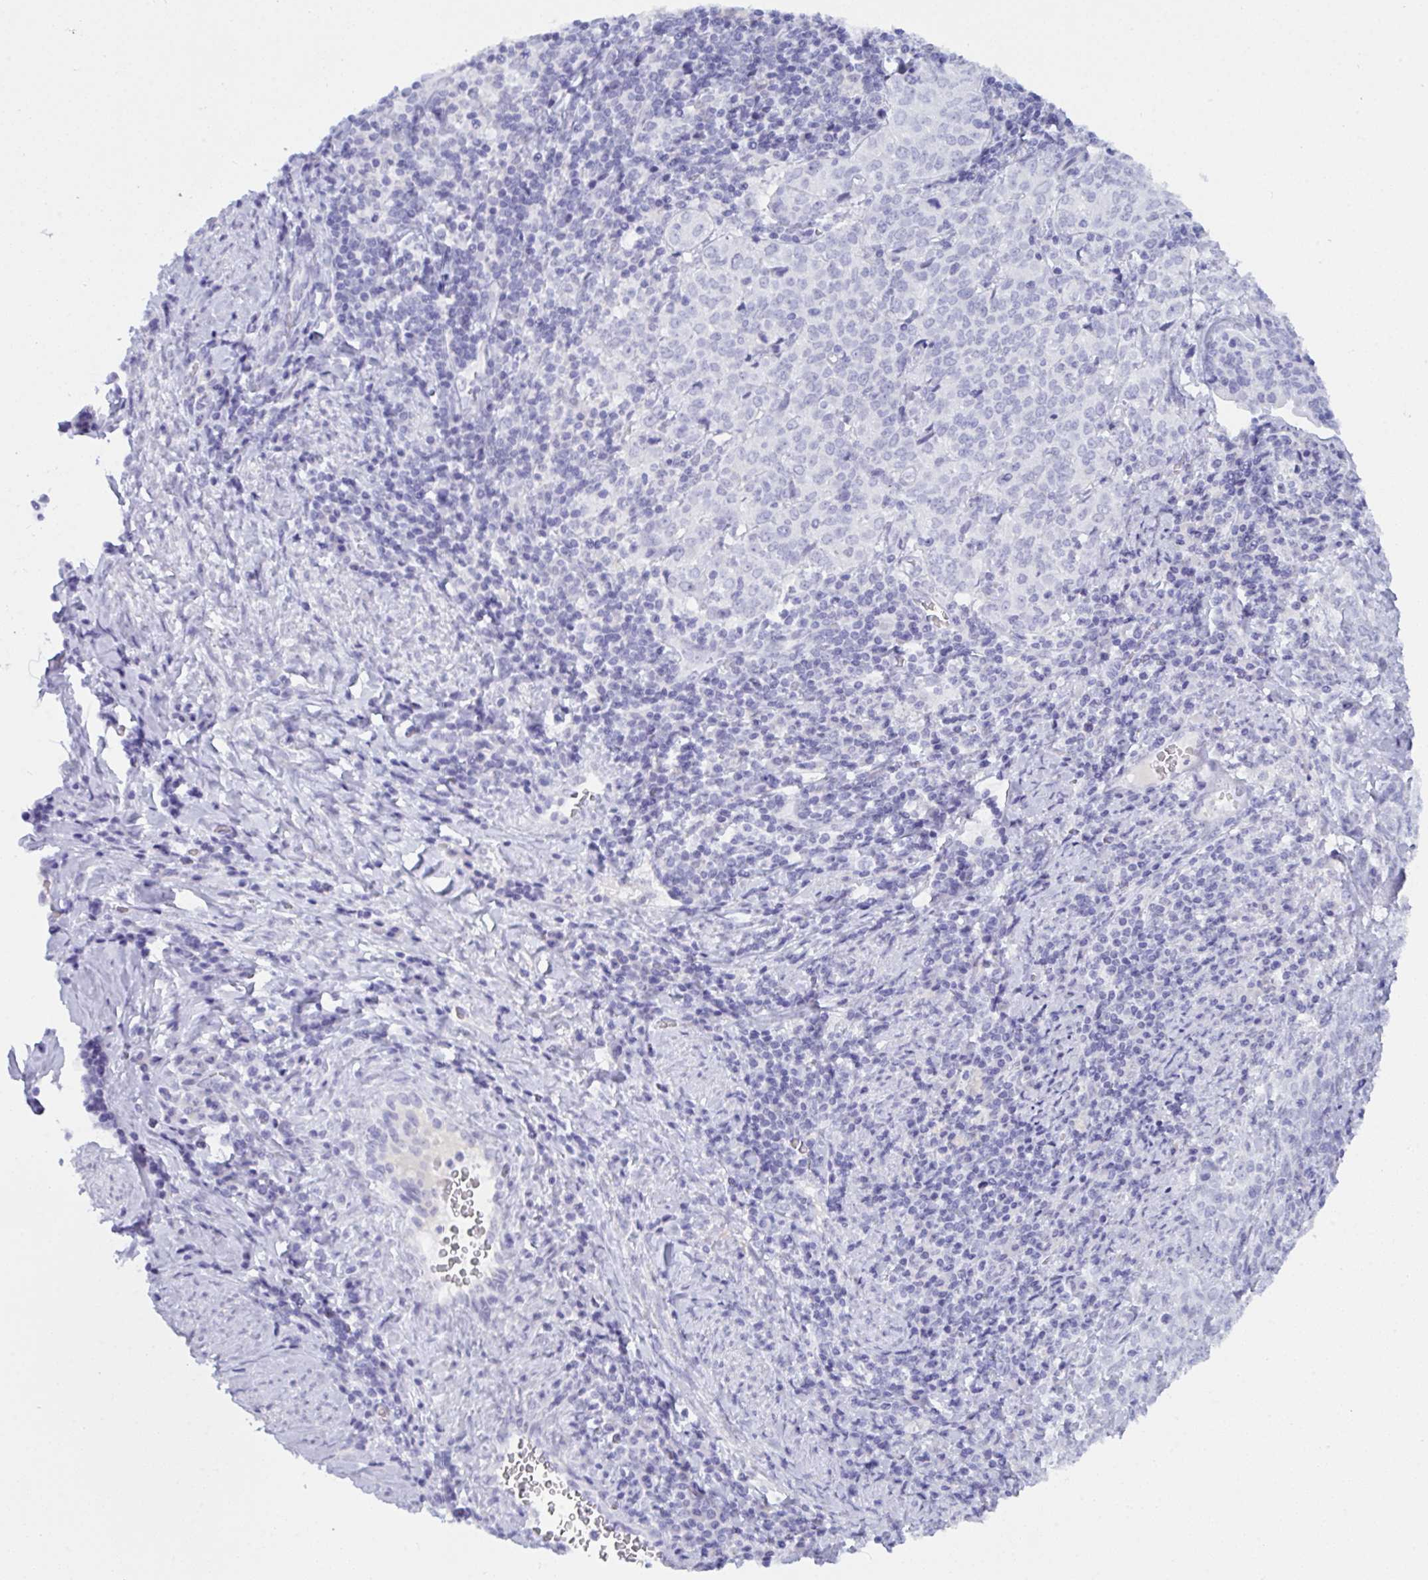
{"staining": {"intensity": "negative", "quantity": "none", "location": "none"}, "tissue": "cervical cancer", "cell_type": "Tumor cells", "image_type": "cancer", "snomed": [{"axis": "morphology", "description": "Normal tissue, NOS"}, {"axis": "morphology", "description": "Squamous cell carcinoma, NOS"}, {"axis": "topography", "description": "Vagina"}, {"axis": "topography", "description": "Cervix"}], "caption": "IHC of cervical cancer (squamous cell carcinoma) displays no positivity in tumor cells. (DAB (3,3'-diaminobenzidine) immunohistochemistry visualized using brightfield microscopy, high magnification).", "gene": "PRDM9", "patient": {"sex": "female", "age": 45}}